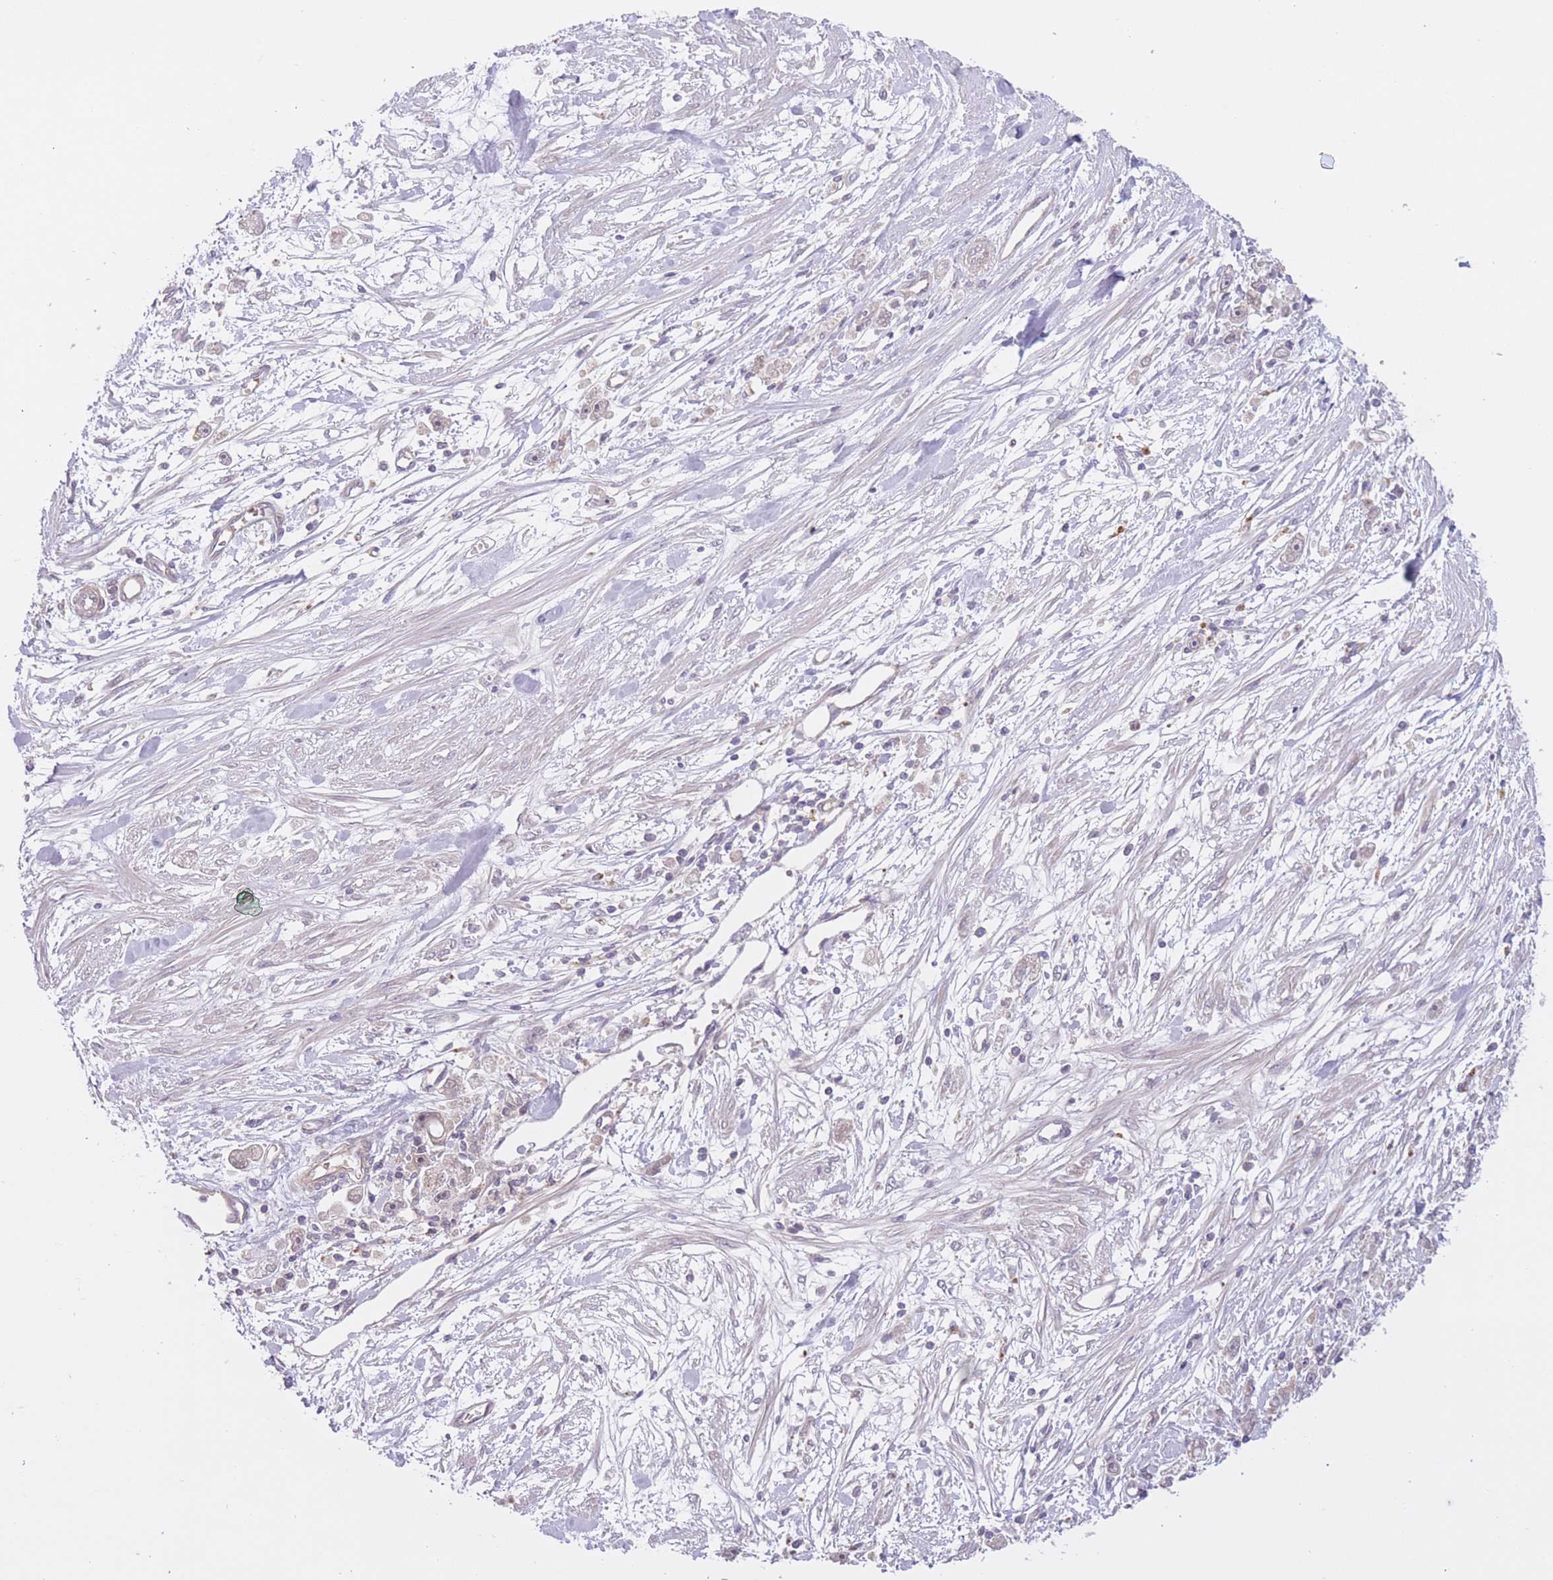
{"staining": {"intensity": "negative", "quantity": "none", "location": "none"}, "tissue": "stomach cancer", "cell_type": "Tumor cells", "image_type": "cancer", "snomed": [{"axis": "morphology", "description": "Adenocarcinoma, NOS"}, {"axis": "topography", "description": "Stomach"}], "caption": "A high-resolution micrograph shows IHC staining of stomach adenocarcinoma, which shows no significant positivity in tumor cells.", "gene": "FUT5", "patient": {"sex": "female", "age": 59}}